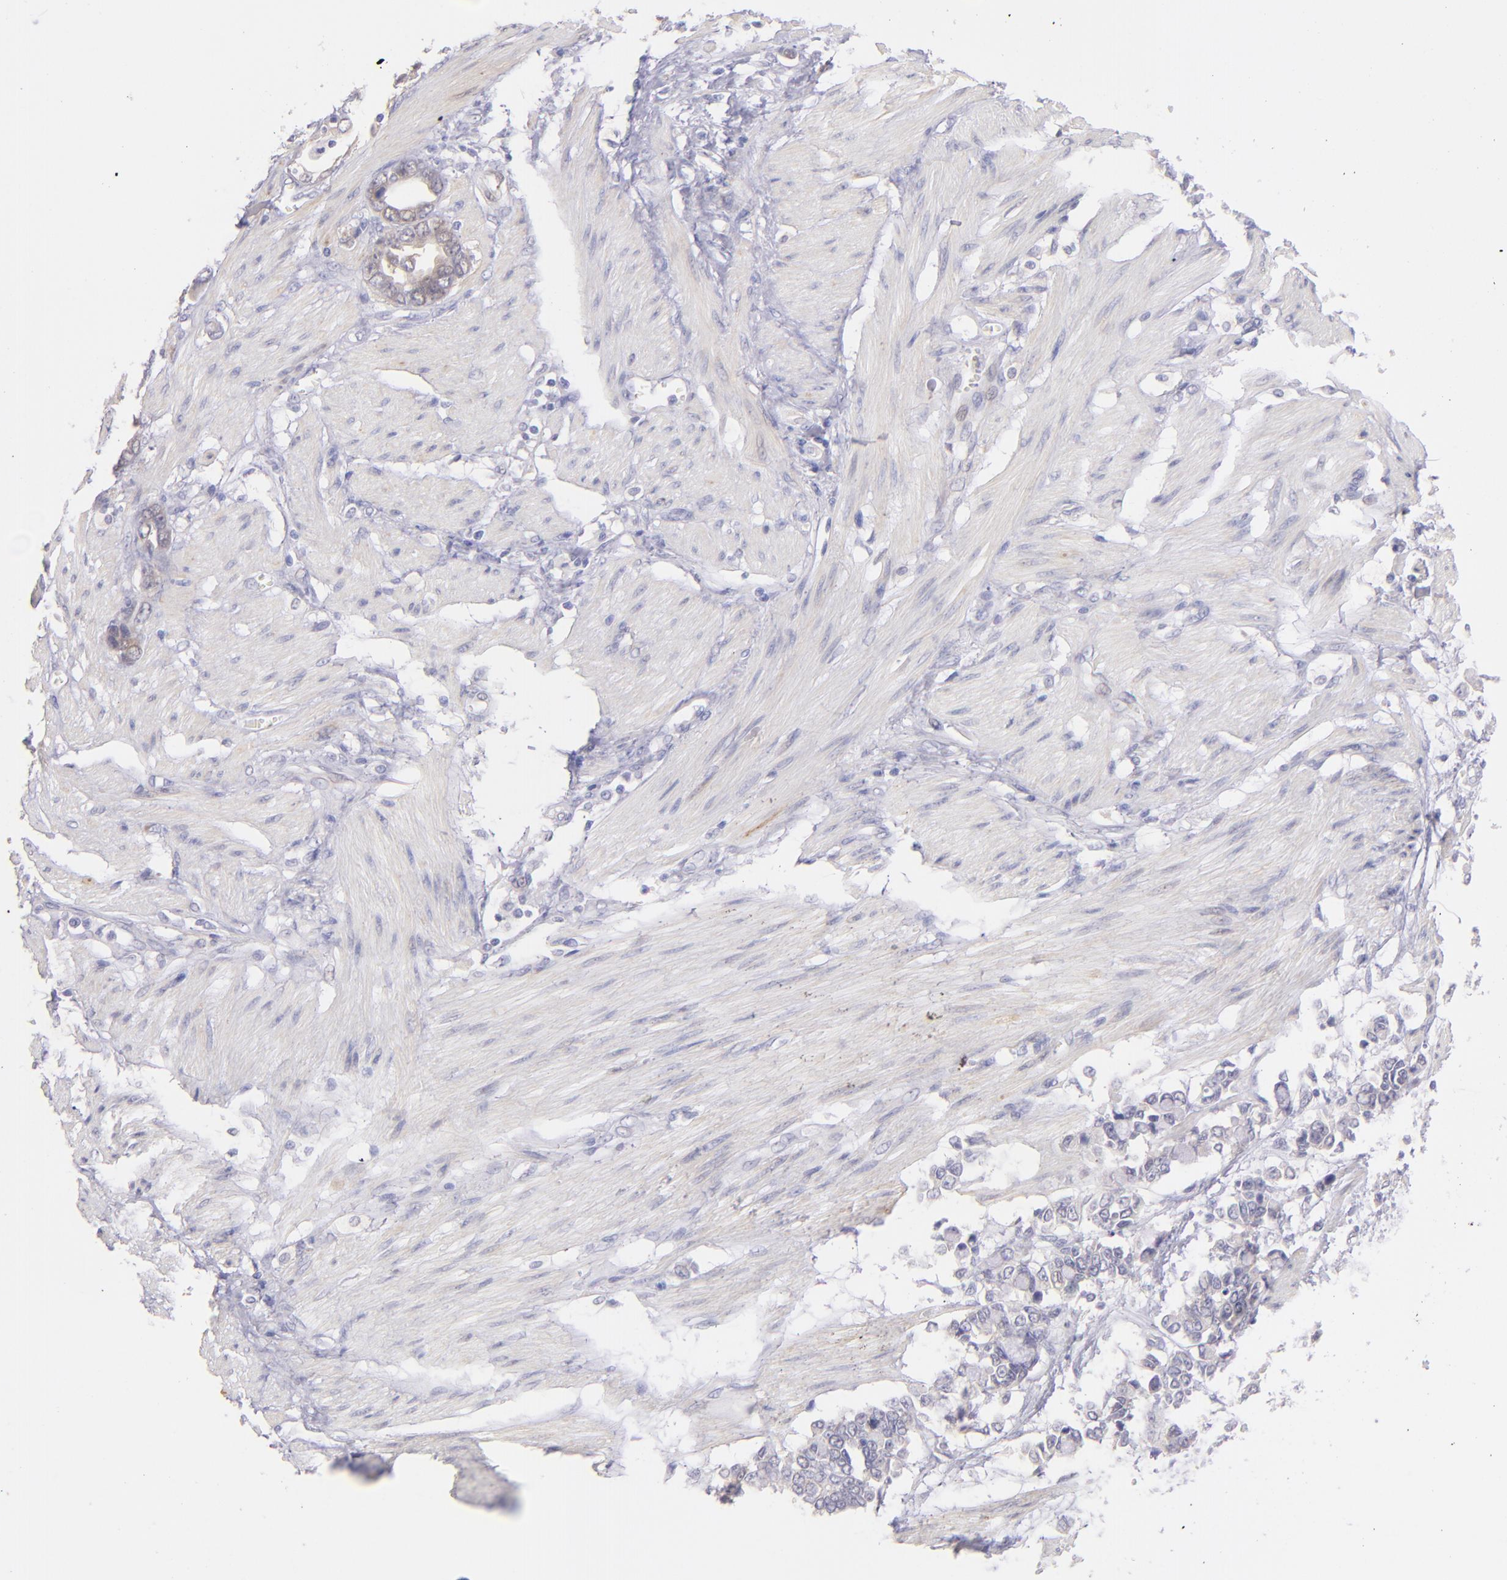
{"staining": {"intensity": "weak", "quantity": ">75%", "location": "cytoplasmic/membranous"}, "tissue": "stomach cancer", "cell_type": "Tumor cells", "image_type": "cancer", "snomed": [{"axis": "morphology", "description": "Adenocarcinoma, NOS"}, {"axis": "topography", "description": "Stomach"}], "caption": "IHC histopathology image of stomach adenocarcinoma stained for a protein (brown), which reveals low levels of weak cytoplasmic/membranous expression in approximately >75% of tumor cells.", "gene": "SH2D4A", "patient": {"sex": "male", "age": 78}}